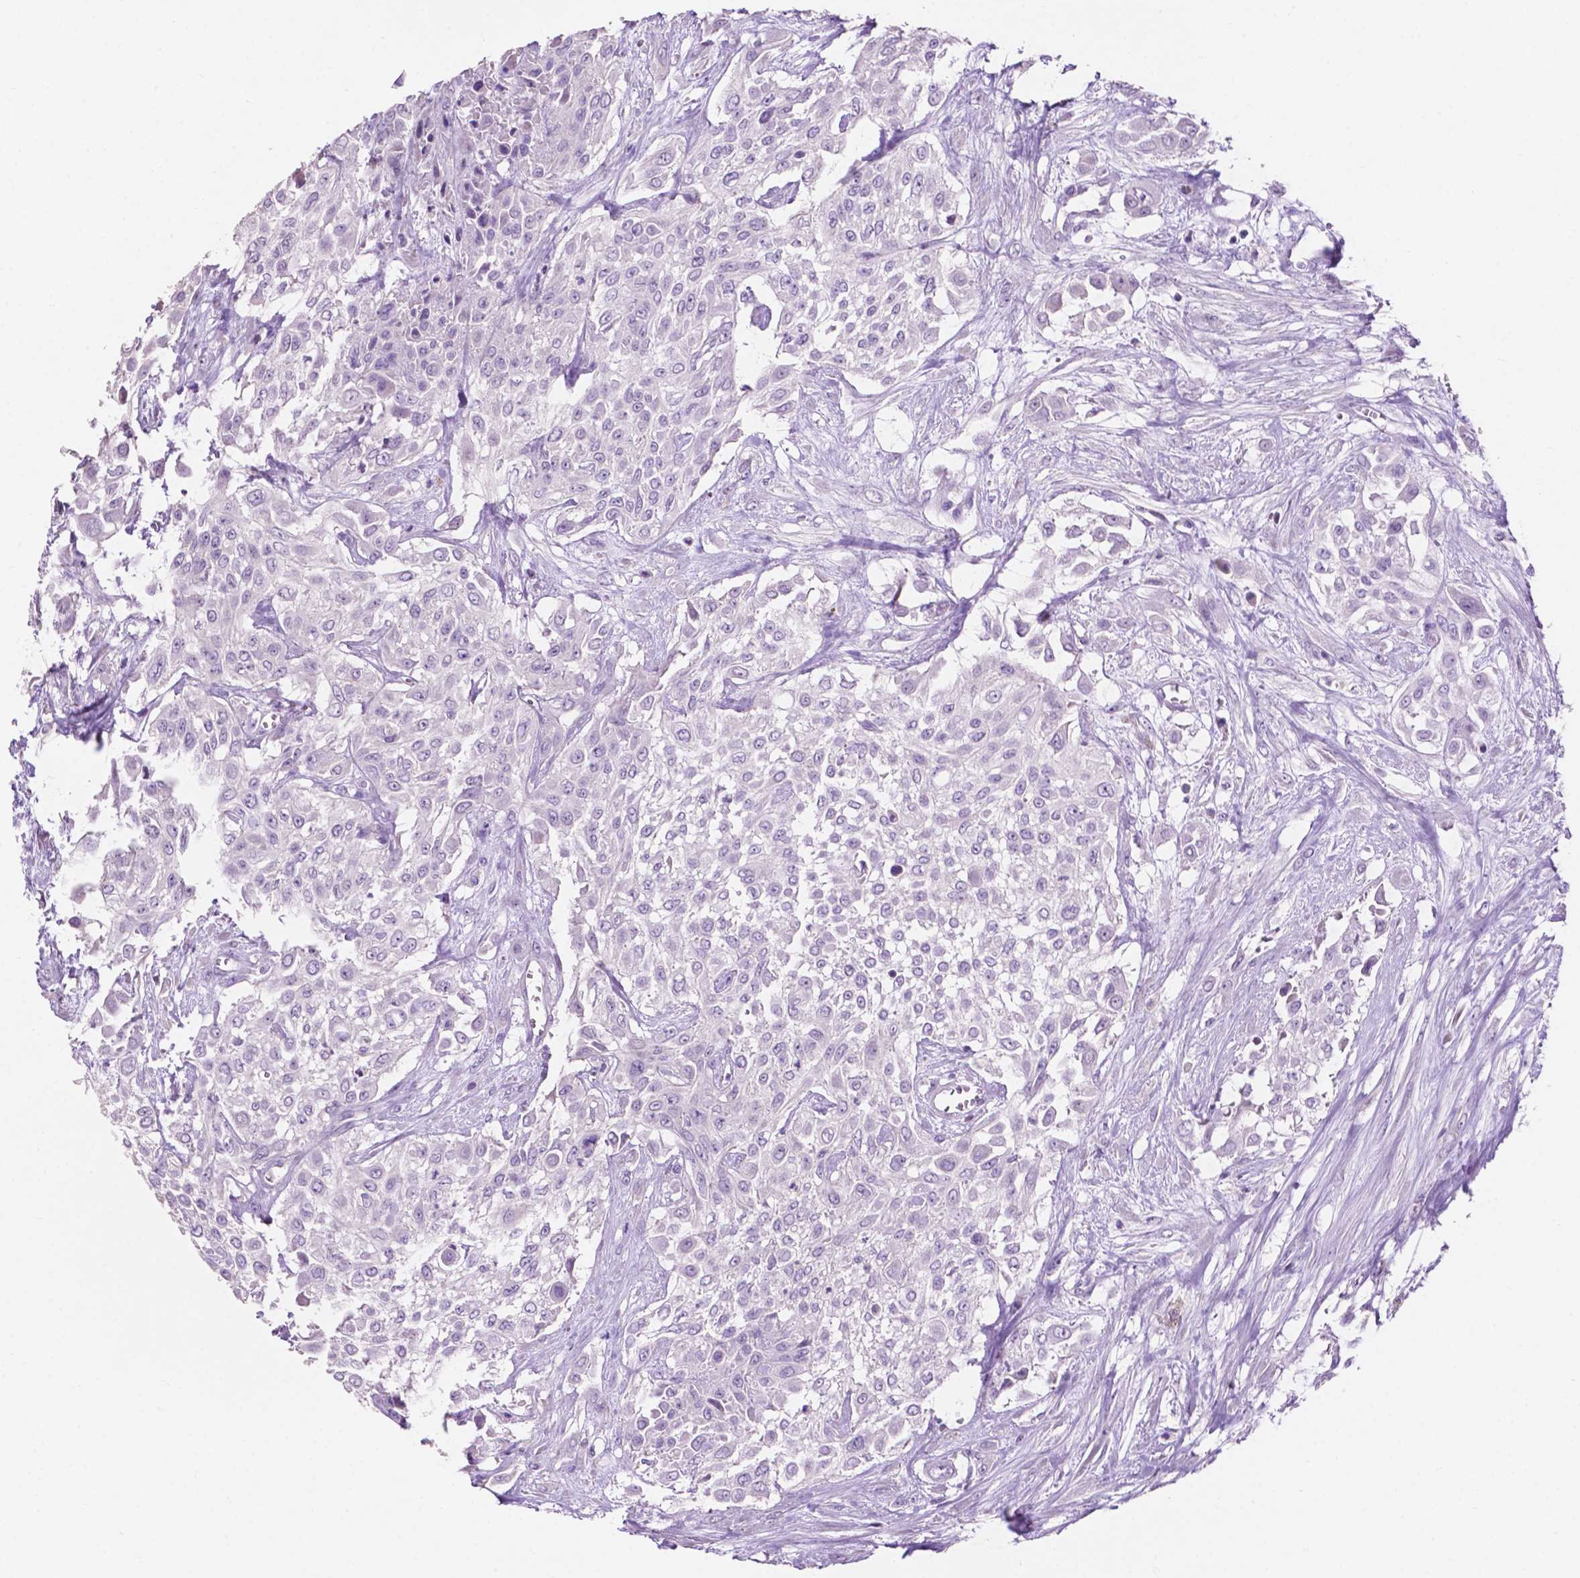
{"staining": {"intensity": "negative", "quantity": "none", "location": "none"}, "tissue": "urothelial cancer", "cell_type": "Tumor cells", "image_type": "cancer", "snomed": [{"axis": "morphology", "description": "Urothelial carcinoma, High grade"}, {"axis": "topography", "description": "Urinary bladder"}], "caption": "DAB immunohistochemical staining of urothelial carcinoma (high-grade) exhibits no significant expression in tumor cells.", "gene": "CLDN17", "patient": {"sex": "male", "age": 57}}